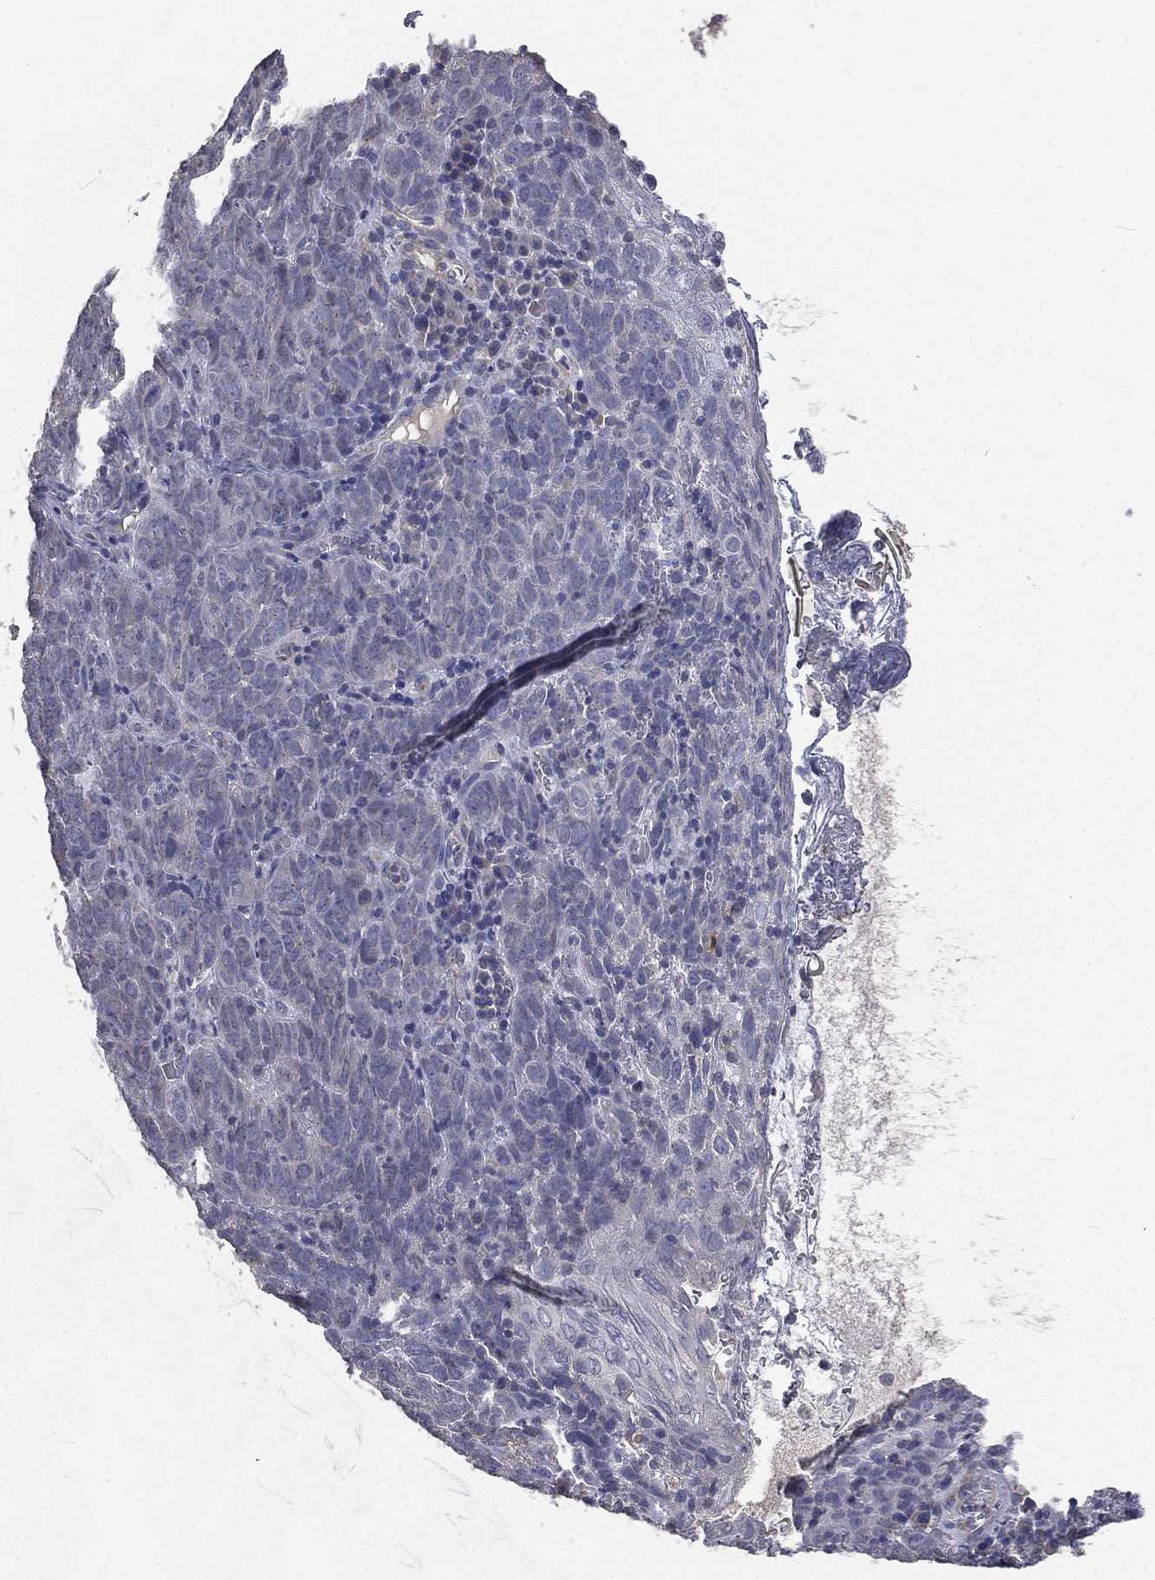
{"staining": {"intensity": "negative", "quantity": "none", "location": "none"}, "tissue": "skin cancer", "cell_type": "Tumor cells", "image_type": "cancer", "snomed": [{"axis": "morphology", "description": "Squamous cell carcinoma, NOS"}, {"axis": "topography", "description": "Skin"}, {"axis": "topography", "description": "Anal"}], "caption": "Immunohistochemistry photomicrograph of neoplastic tissue: human skin cancer (squamous cell carcinoma) stained with DAB (3,3'-diaminobenzidine) displays no significant protein expression in tumor cells.", "gene": "CROCC", "patient": {"sex": "female", "age": 51}}